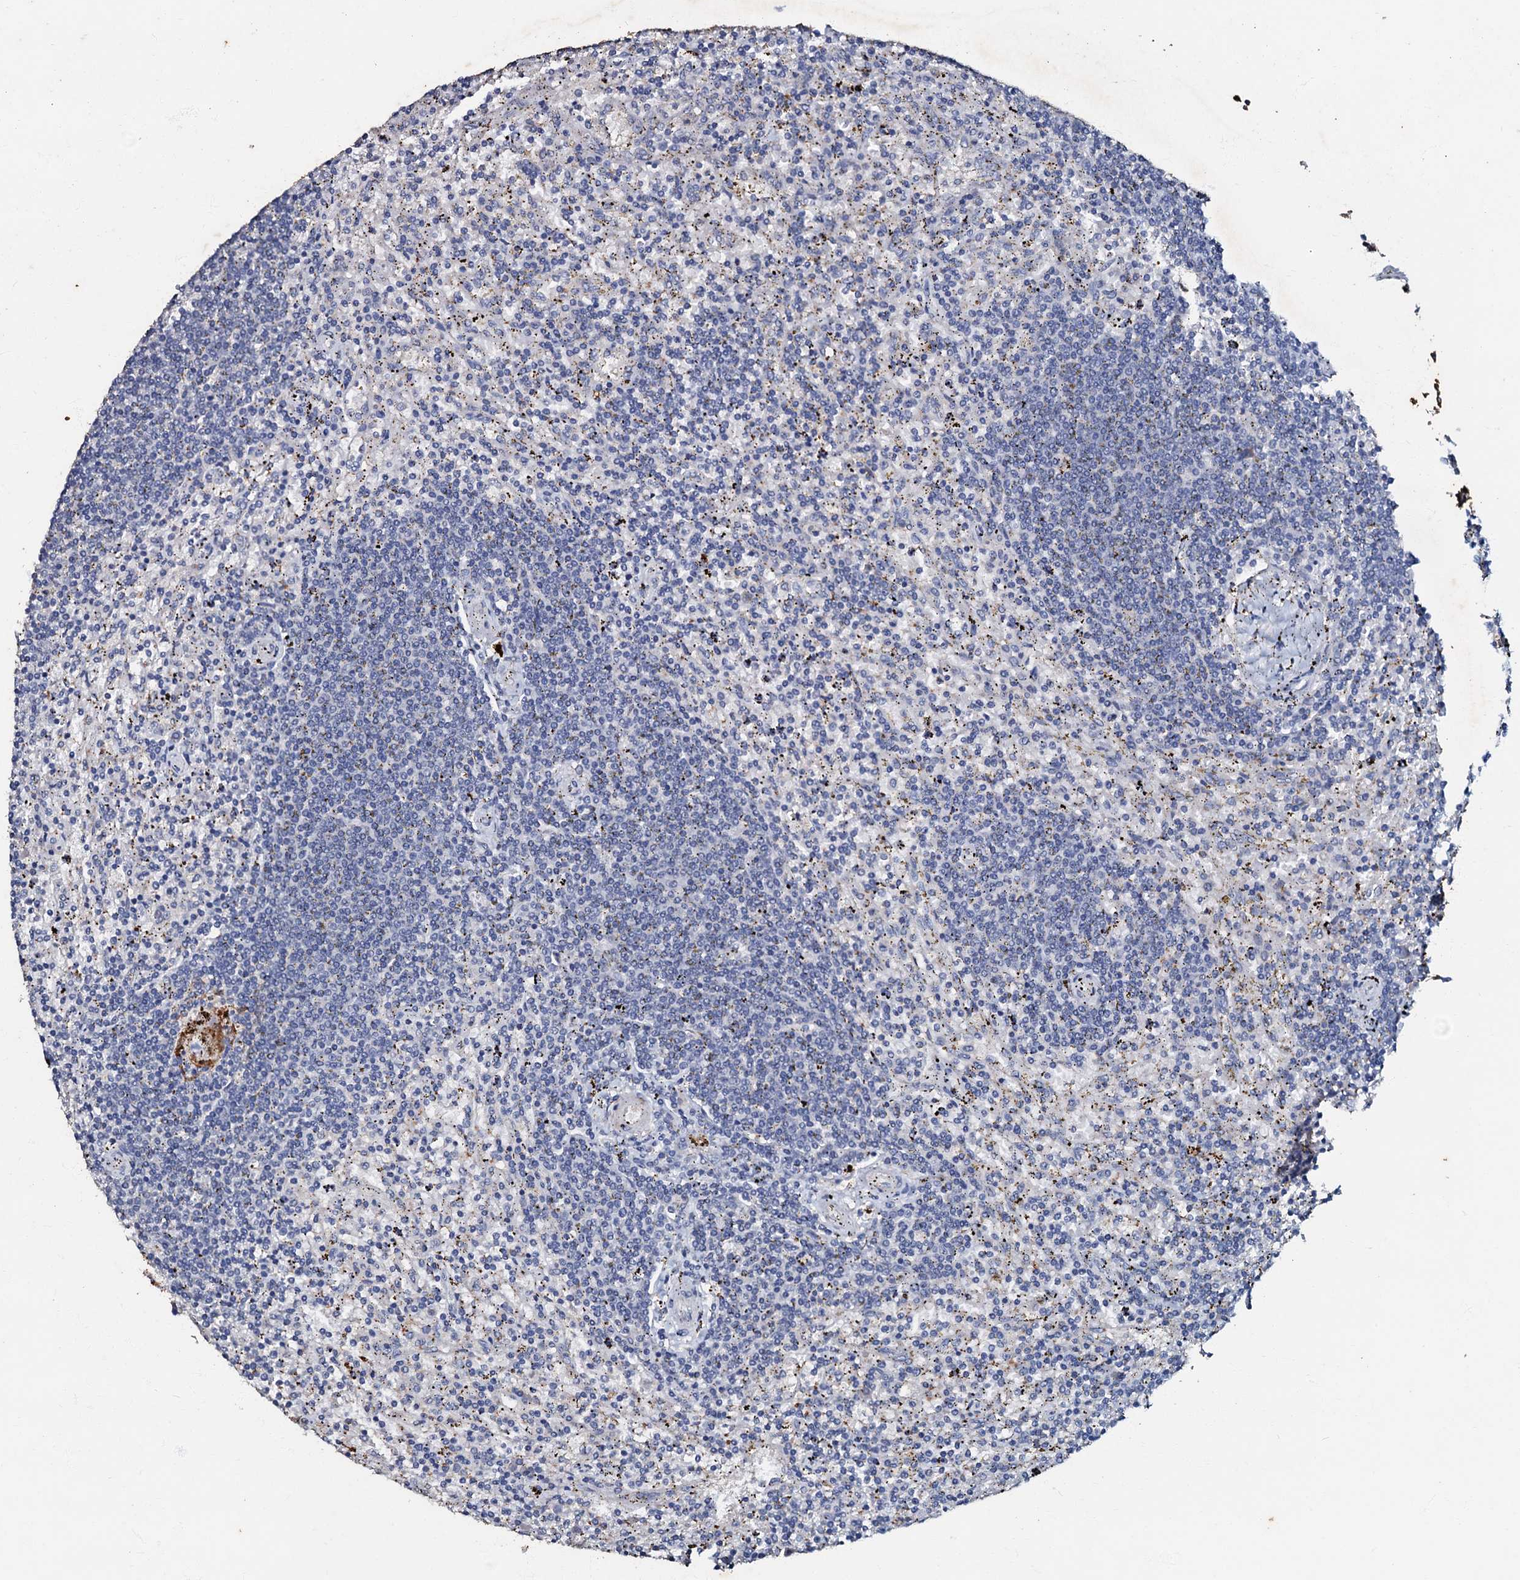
{"staining": {"intensity": "negative", "quantity": "none", "location": "none"}, "tissue": "lymphoma", "cell_type": "Tumor cells", "image_type": "cancer", "snomed": [{"axis": "morphology", "description": "Malignant lymphoma, non-Hodgkin's type, Low grade"}, {"axis": "topography", "description": "Spleen"}], "caption": "This is a photomicrograph of immunohistochemistry staining of lymphoma, which shows no positivity in tumor cells.", "gene": "MANSC4", "patient": {"sex": "male", "age": 76}}